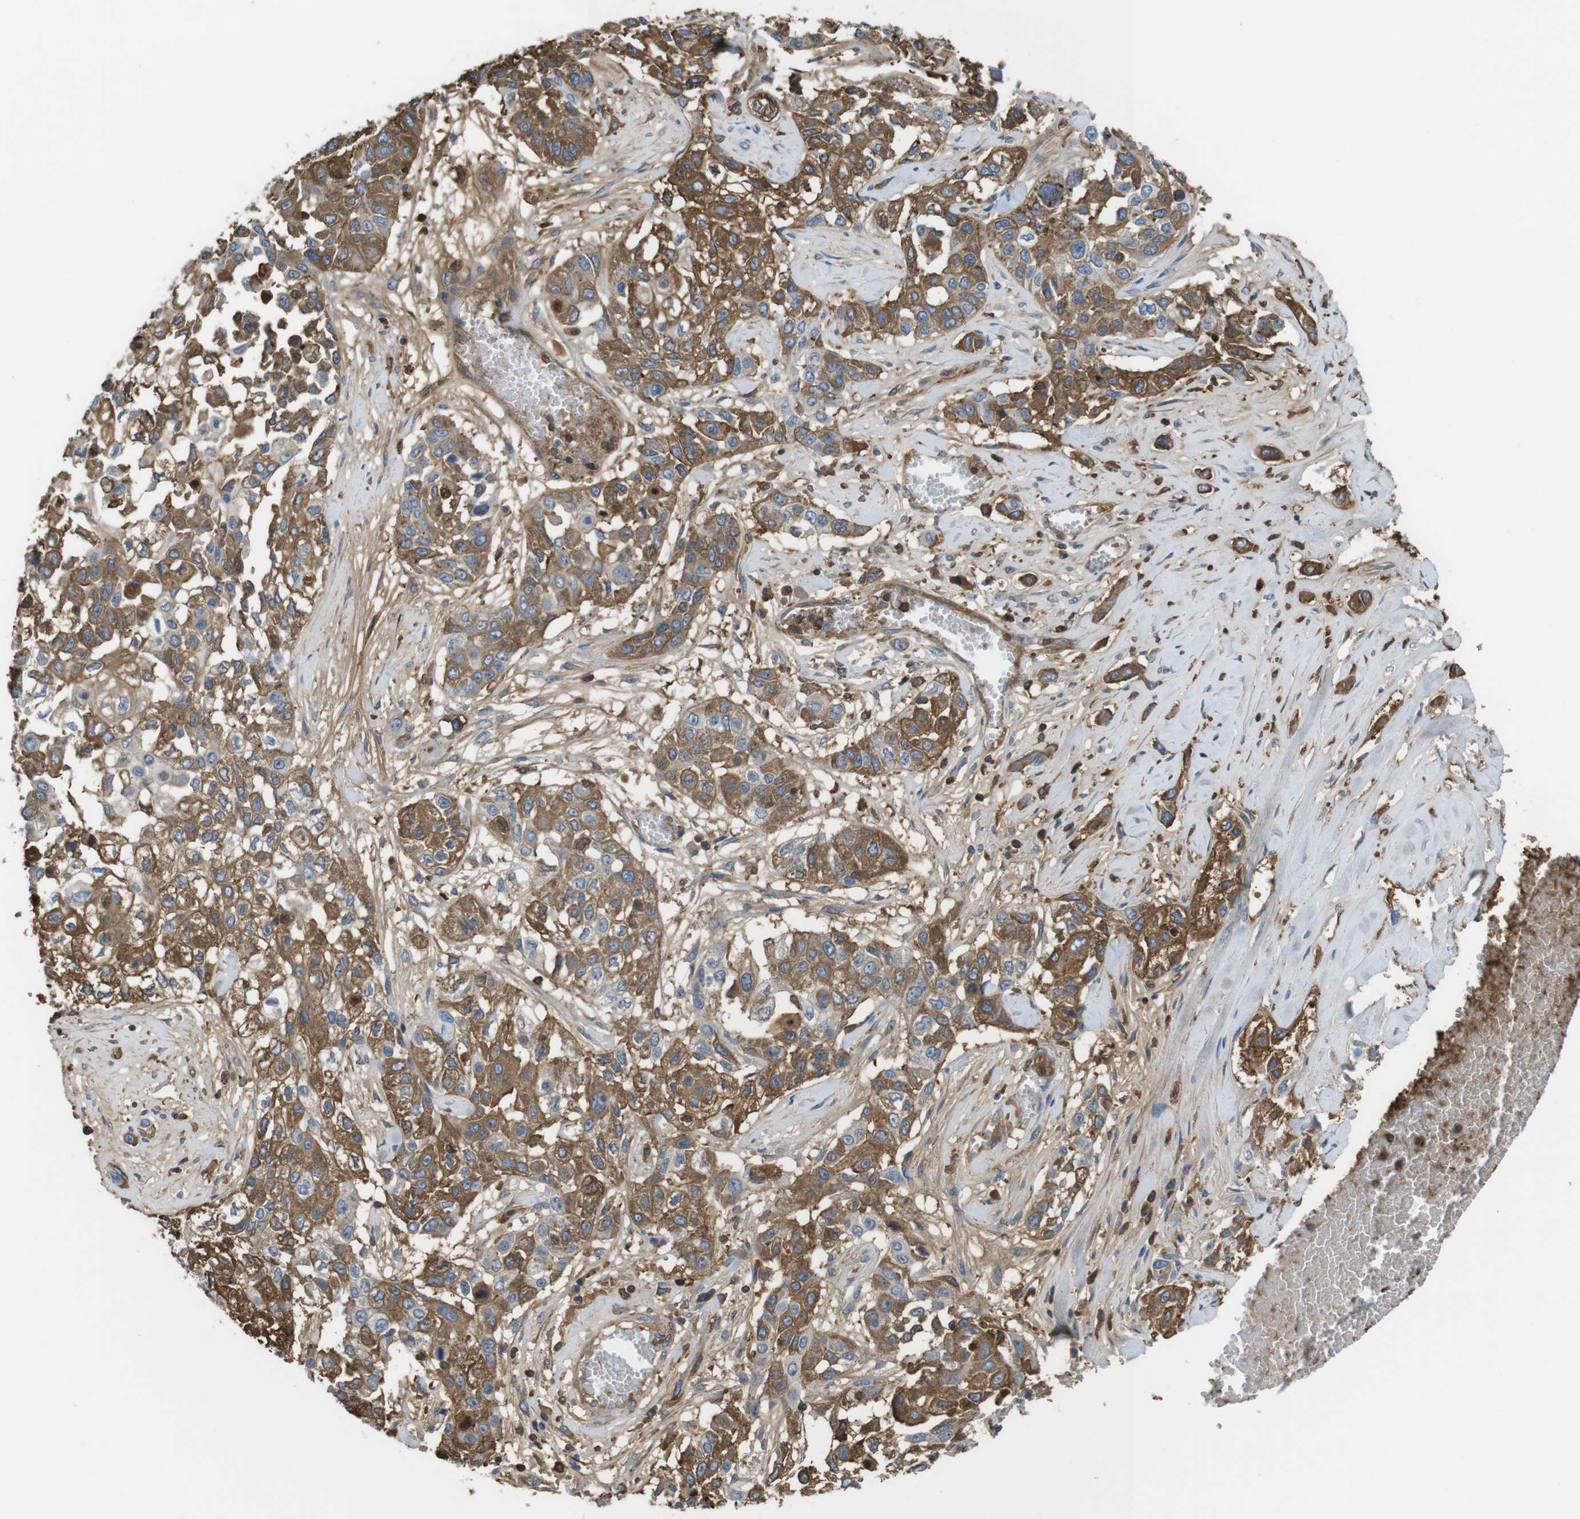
{"staining": {"intensity": "moderate", "quantity": ">75%", "location": "cytoplasmic/membranous"}, "tissue": "lung cancer", "cell_type": "Tumor cells", "image_type": "cancer", "snomed": [{"axis": "morphology", "description": "Squamous cell carcinoma, NOS"}, {"axis": "topography", "description": "Lung"}], "caption": "A brown stain shows moderate cytoplasmic/membranous positivity of a protein in lung cancer tumor cells.", "gene": "LTBP4", "patient": {"sex": "male", "age": 71}}